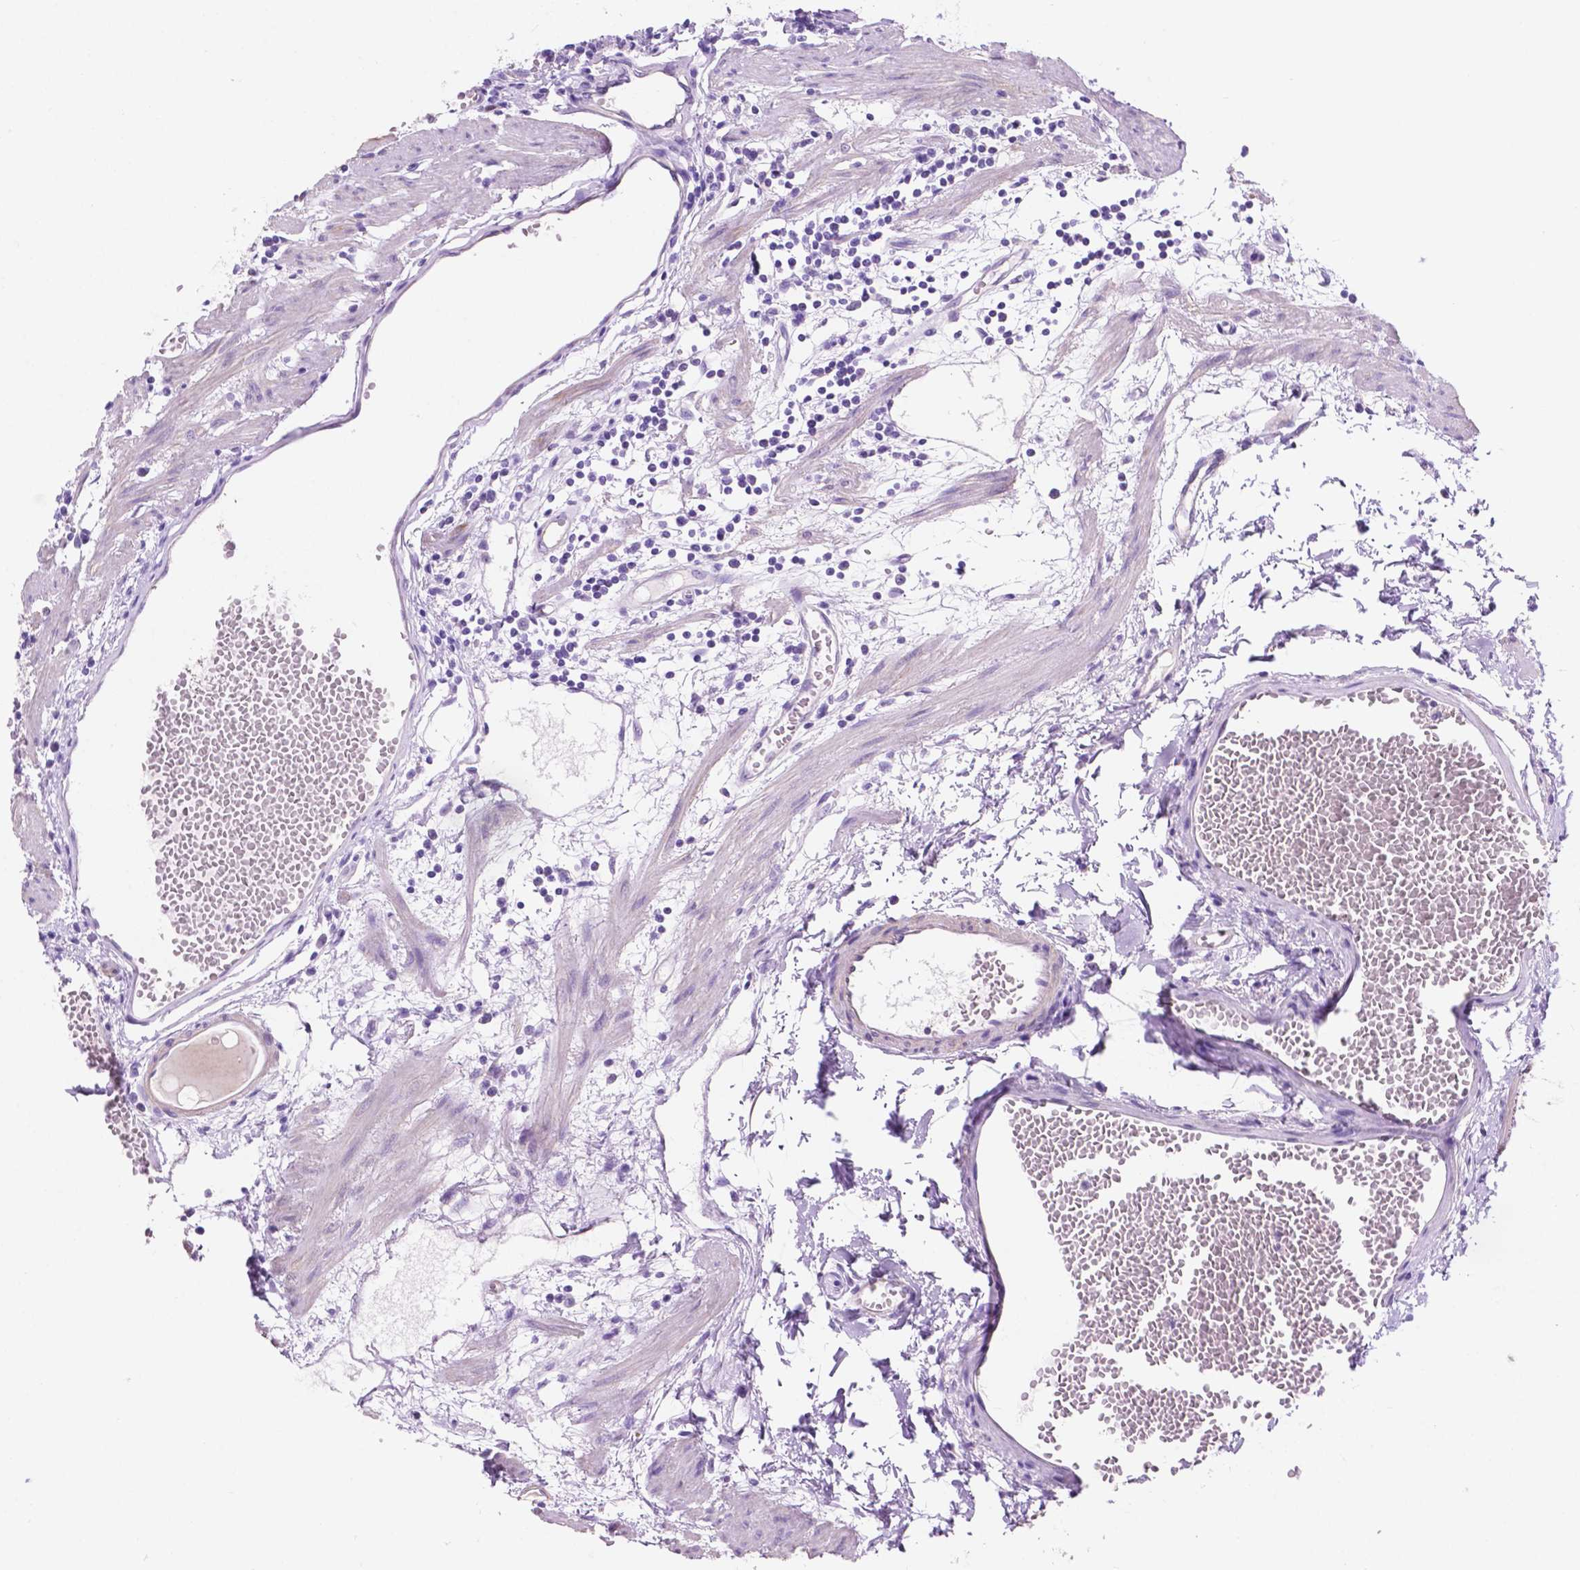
{"staining": {"intensity": "negative", "quantity": "none", "location": "none"}, "tissue": "stomach", "cell_type": "Glandular cells", "image_type": "normal", "snomed": [{"axis": "morphology", "description": "Normal tissue, NOS"}, {"axis": "topography", "description": "Stomach"}], "caption": "DAB immunohistochemical staining of benign human stomach reveals no significant expression in glandular cells. (DAB IHC, high magnification).", "gene": "ACY3", "patient": {"sex": "male", "age": 55}}